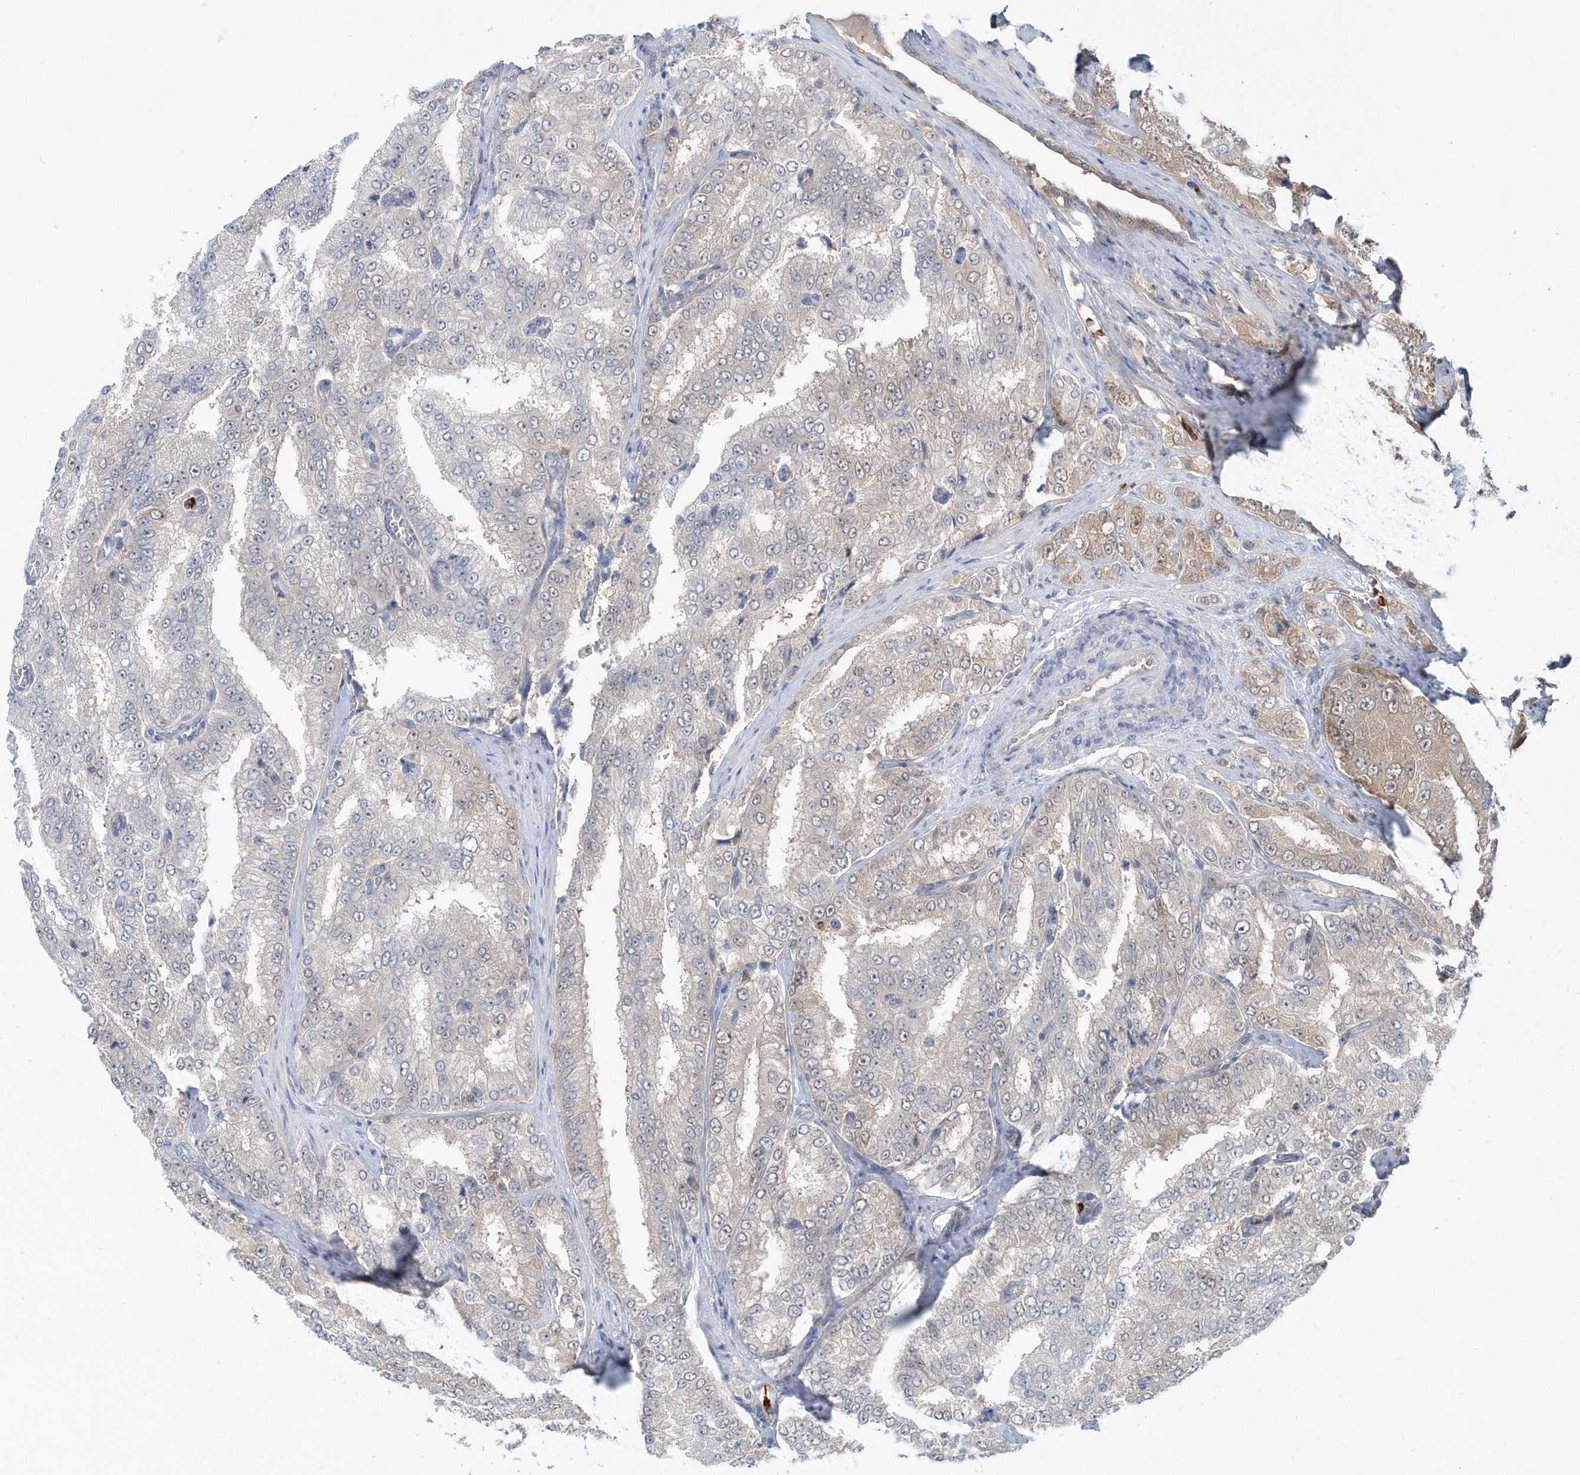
{"staining": {"intensity": "negative", "quantity": "none", "location": "none"}, "tissue": "prostate cancer", "cell_type": "Tumor cells", "image_type": "cancer", "snomed": [{"axis": "morphology", "description": "Adenocarcinoma, High grade"}, {"axis": "topography", "description": "Prostate"}], "caption": "High magnification brightfield microscopy of prostate cancer stained with DAB (3,3'-diaminobenzidine) (brown) and counterstained with hematoxylin (blue): tumor cells show no significant staining.", "gene": "RNF7", "patient": {"sex": "male", "age": 58}}